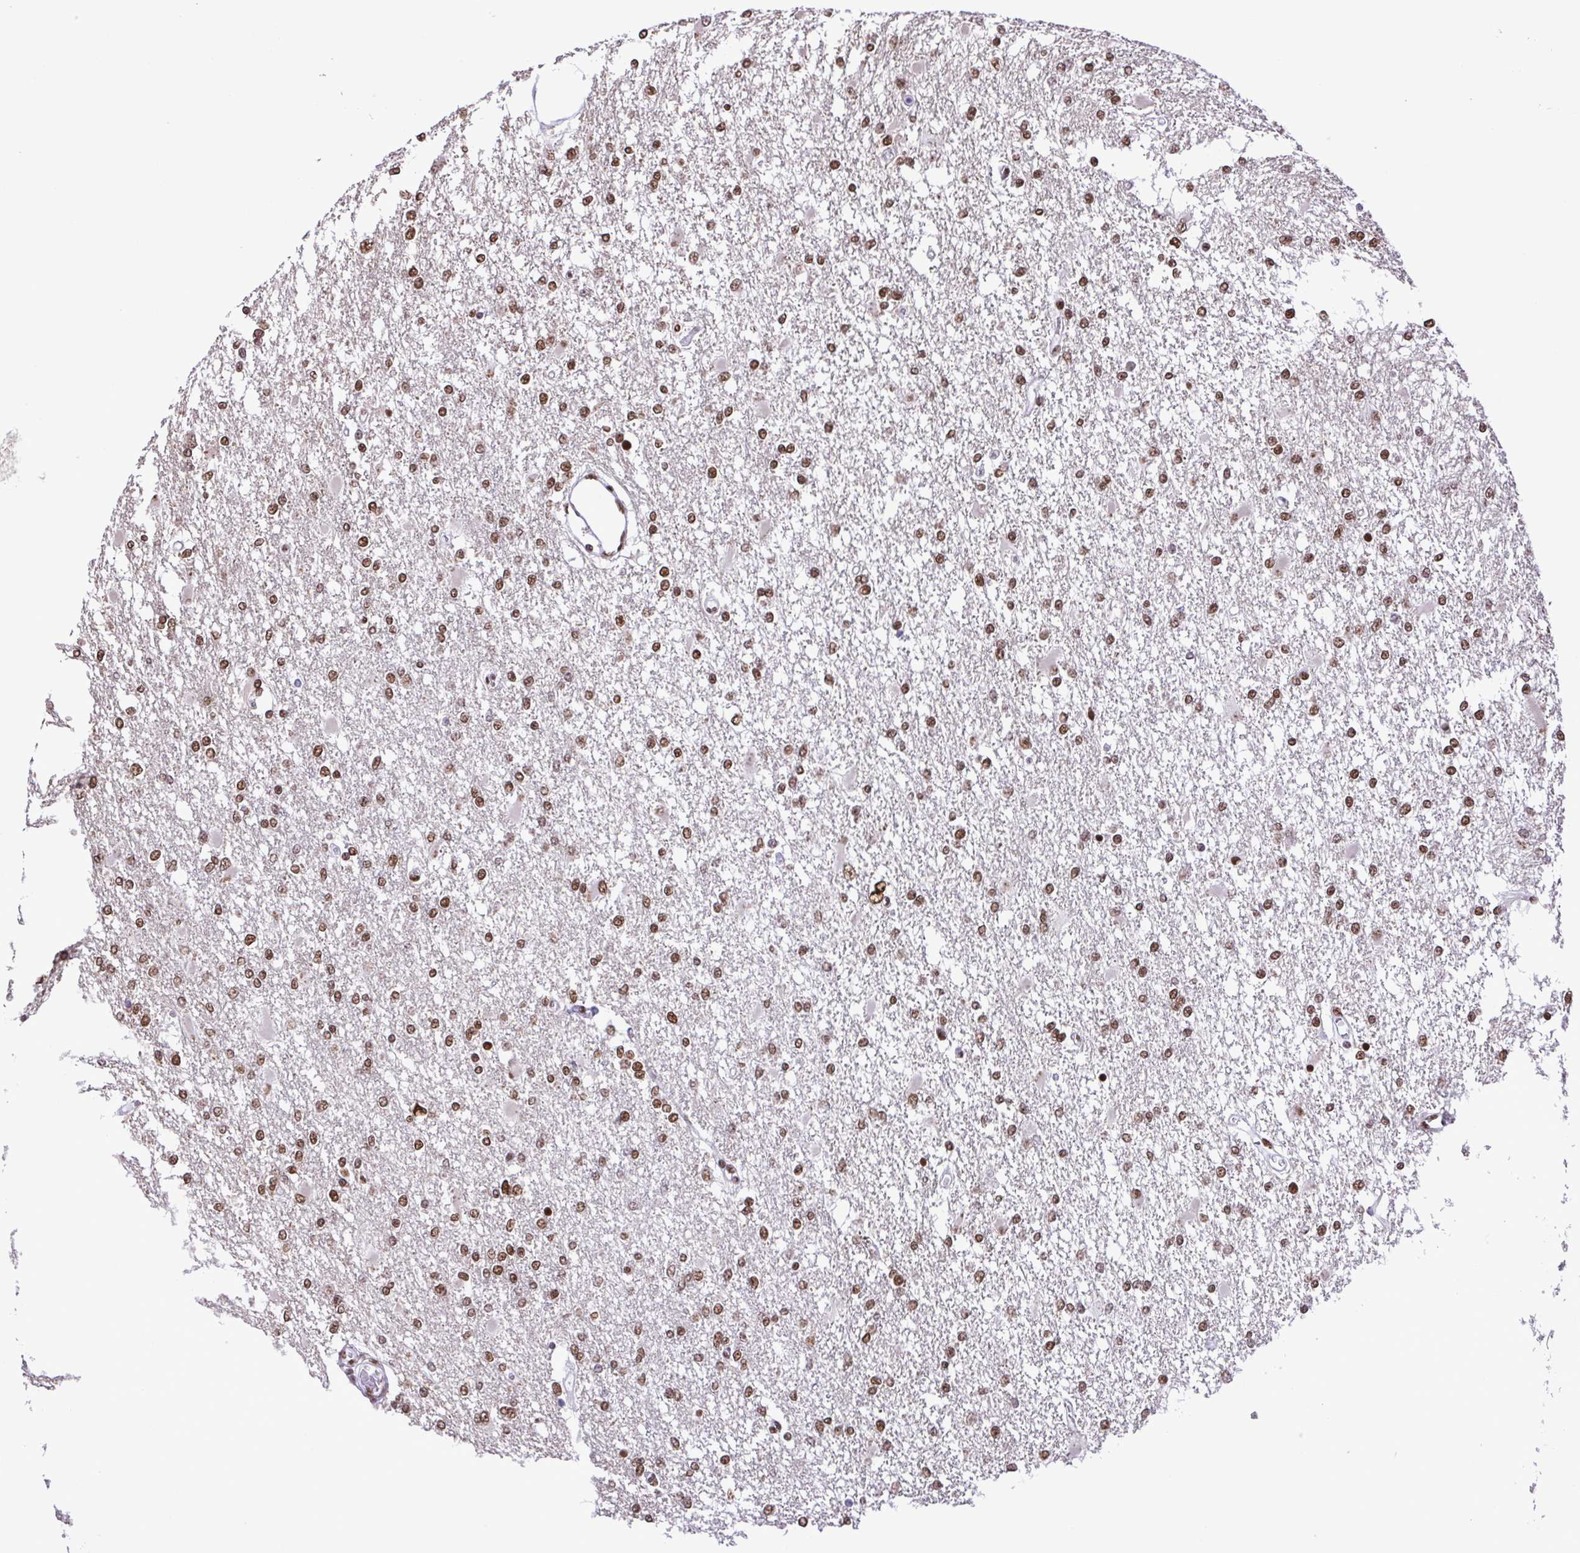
{"staining": {"intensity": "moderate", "quantity": ">75%", "location": "nuclear"}, "tissue": "glioma", "cell_type": "Tumor cells", "image_type": "cancer", "snomed": [{"axis": "morphology", "description": "Glioma, malignant, High grade"}, {"axis": "topography", "description": "Cerebral cortex"}], "caption": "An IHC micrograph of tumor tissue is shown. Protein staining in brown highlights moderate nuclear positivity in malignant high-grade glioma within tumor cells. (DAB (3,3'-diaminobenzidine) IHC, brown staining for protein, blue staining for nuclei).", "gene": "TRIM28", "patient": {"sex": "male", "age": 79}}